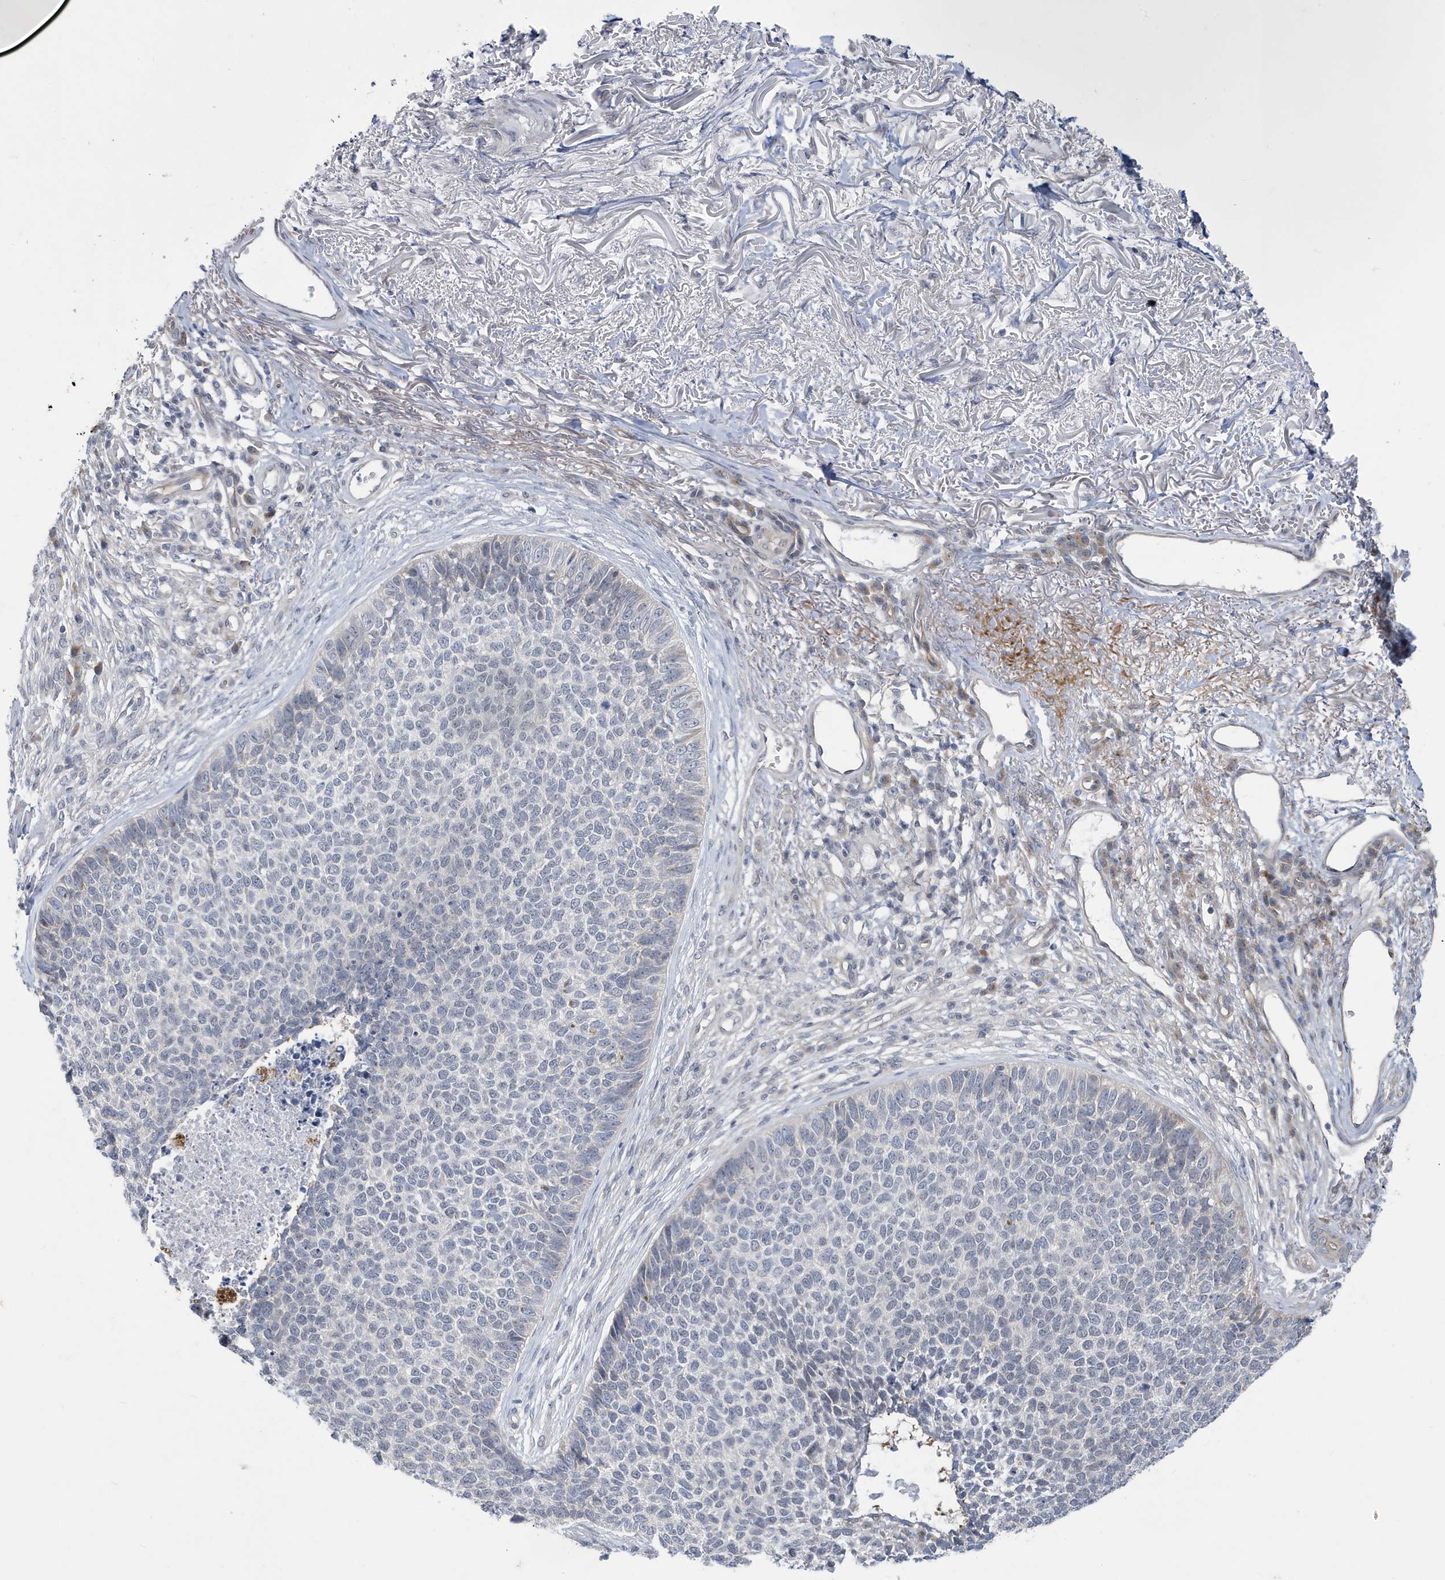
{"staining": {"intensity": "negative", "quantity": "none", "location": "none"}, "tissue": "skin cancer", "cell_type": "Tumor cells", "image_type": "cancer", "snomed": [{"axis": "morphology", "description": "Basal cell carcinoma"}, {"axis": "topography", "description": "Skin"}], "caption": "This is an immunohistochemistry (IHC) histopathology image of human skin cancer (basal cell carcinoma). There is no staining in tumor cells.", "gene": "ZNF654", "patient": {"sex": "female", "age": 84}}